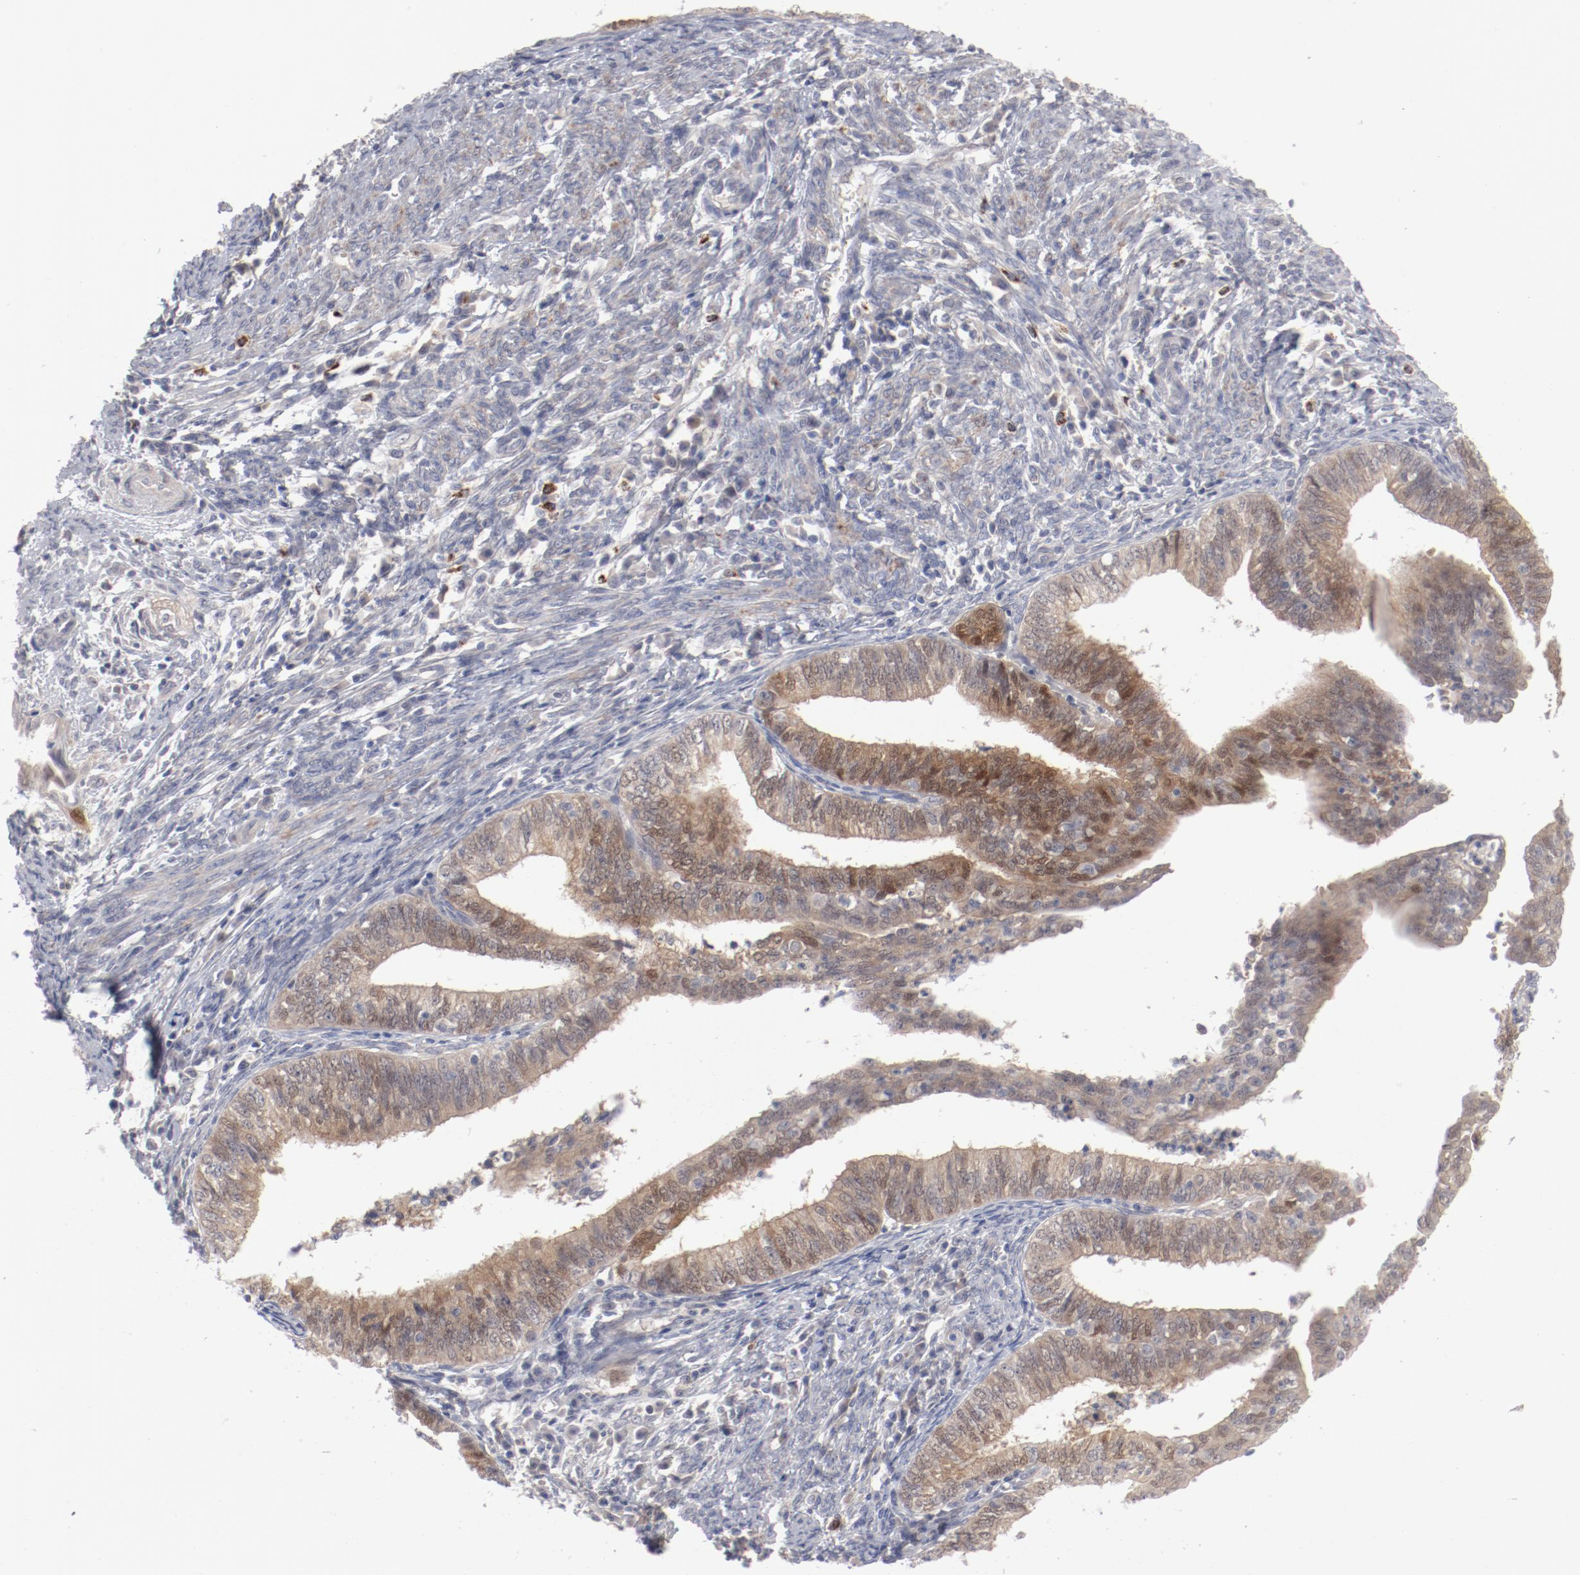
{"staining": {"intensity": "weak", "quantity": "25%-75%", "location": "cytoplasmic/membranous,nuclear"}, "tissue": "endometrial cancer", "cell_type": "Tumor cells", "image_type": "cancer", "snomed": [{"axis": "morphology", "description": "Adenocarcinoma, NOS"}, {"axis": "topography", "description": "Endometrium"}], "caption": "Protein staining of endometrial cancer (adenocarcinoma) tissue reveals weak cytoplasmic/membranous and nuclear staining in about 25%-75% of tumor cells. (brown staining indicates protein expression, while blue staining denotes nuclei).", "gene": "SH3BGR", "patient": {"sex": "female", "age": 66}}